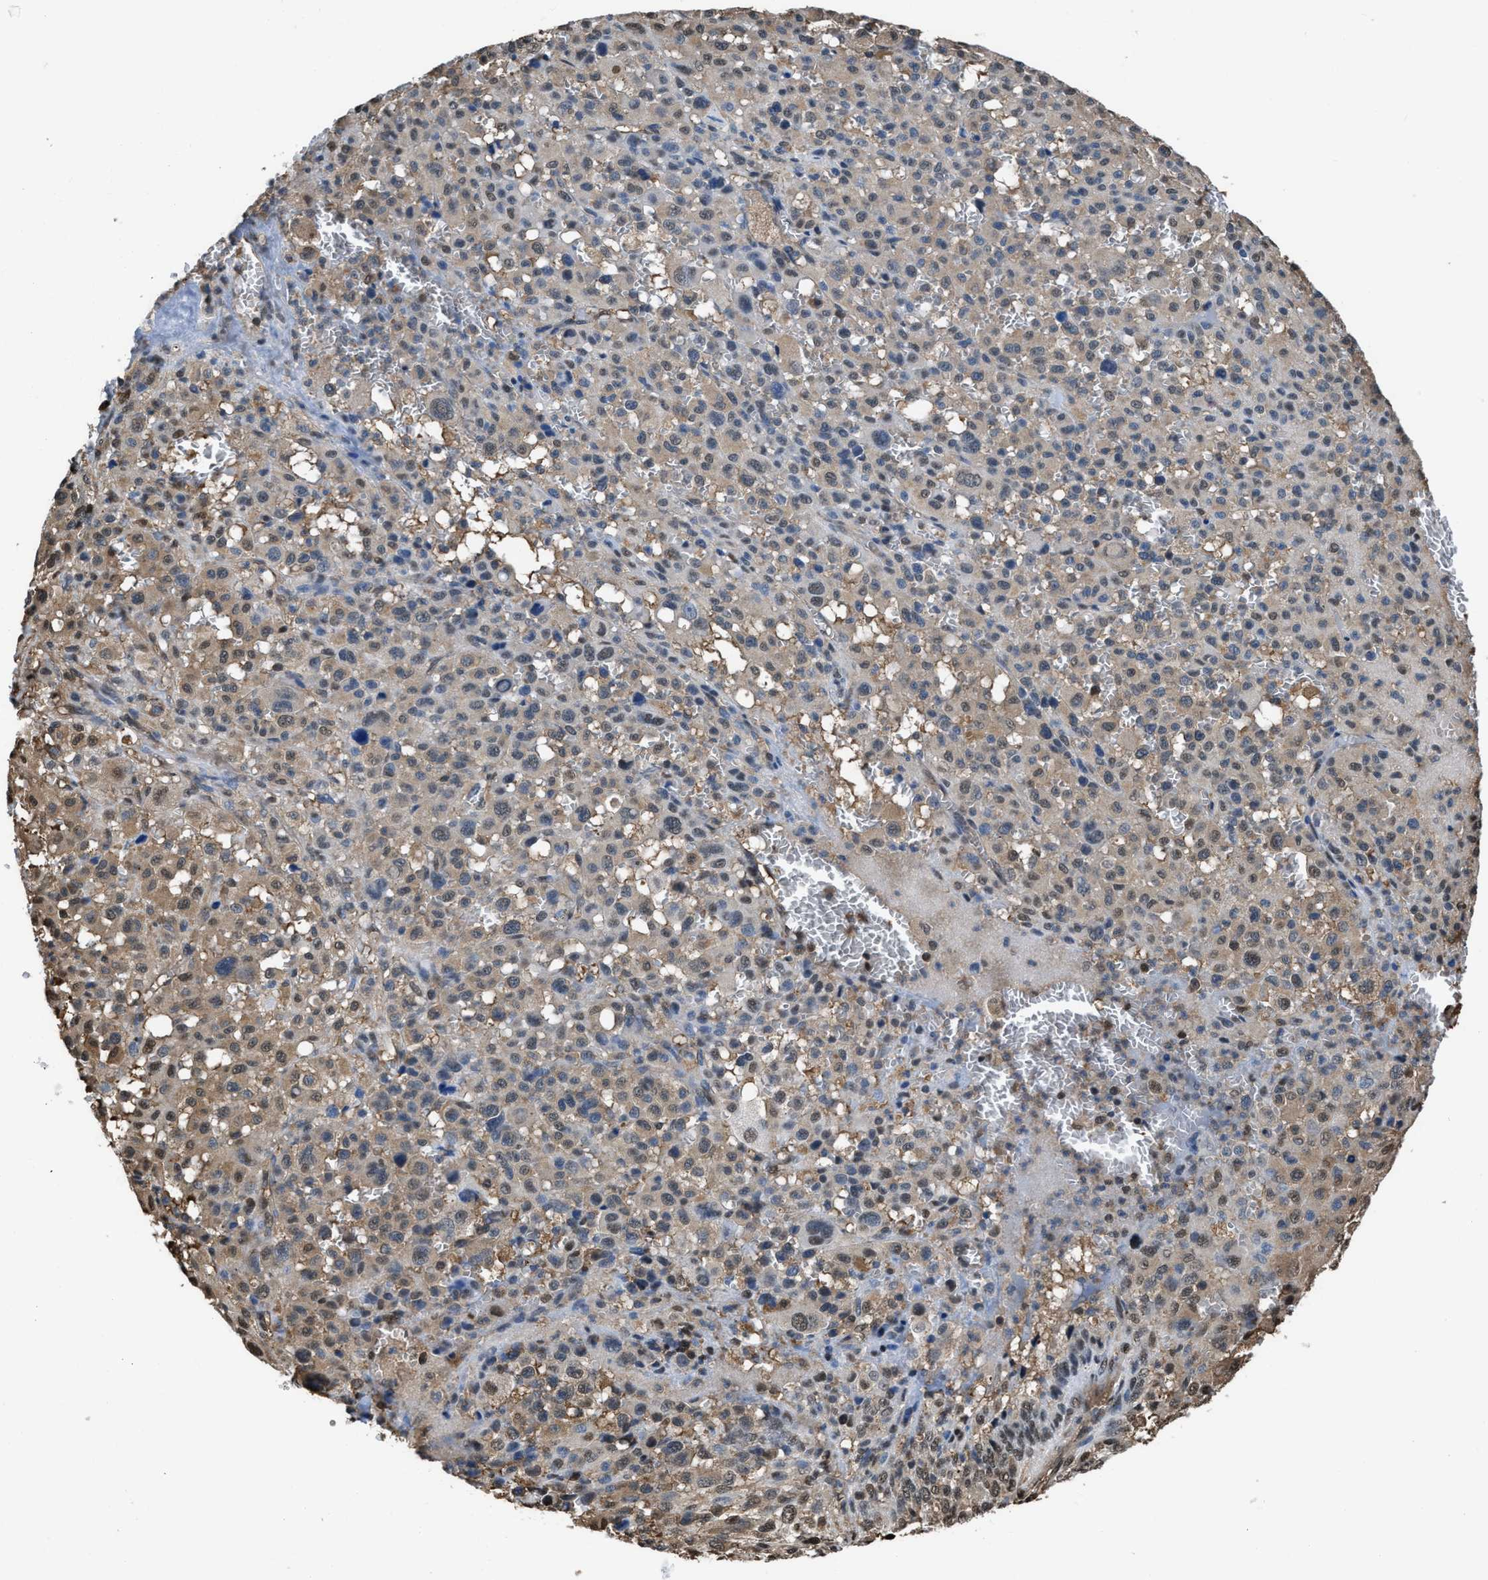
{"staining": {"intensity": "weak", "quantity": "25%-75%", "location": "nuclear"}, "tissue": "melanoma", "cell_type": "Tumor cells", "image_type": "cancer", "snomed": [{"axis": "morphology", "description": "Malignant melanoma, Metastatic site"}, {"axis": "topography", "description": "Skin"}], "caption": "A brown stain shows weak nuclear staining of a protein in human malignant melanoma (metastatic site) tumor cells.", "gene": "FNTA", "patient": {"sex": "female", "age": 74}}